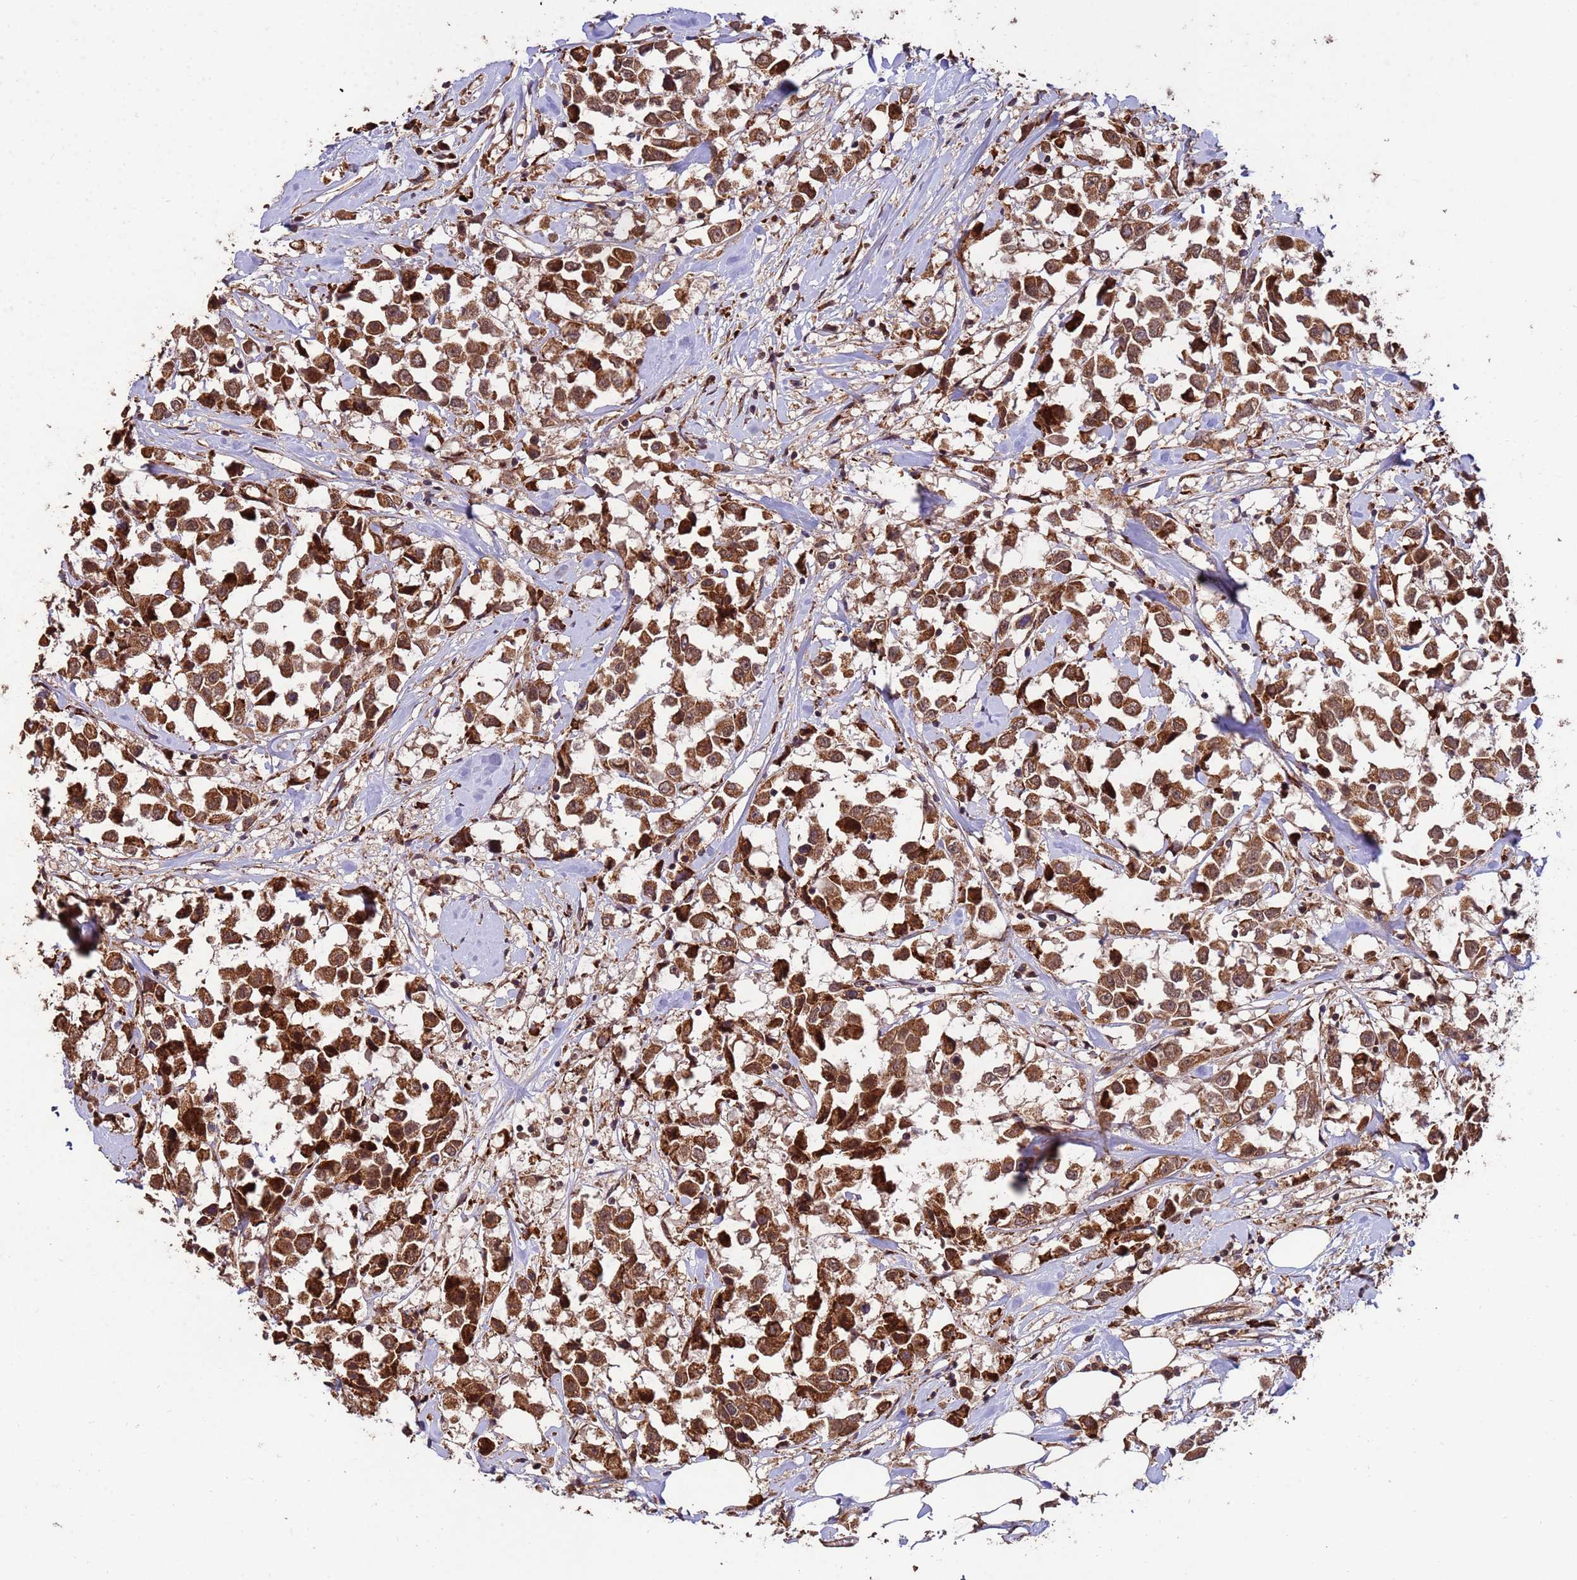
{"staining": {"intensity": "moderate", "quantity": ">75%", "location": "cytoplasmic/membranous,nuclear"}, "tissue": "breast cancer", "cell_type": "Tumor cells", "image_type": "cancer", "snomed": [{"axis": "morphology", "description": "Duct carcinoma"}, {"axis": "topography", "description": "Breast"}], "caption": "Tumor cells demonstrate moderate cytoplasmic/membranous and nuclear staining in approximately >75% of cells in breast infiltrating ductal carcinoma. The protein is stained brown, and the nuclei are stained in blue (DAB IHC with brightfield microscopy, high magnification).", "gene": "ZNF619", "patient": {"sex": "female", "age": 61}}